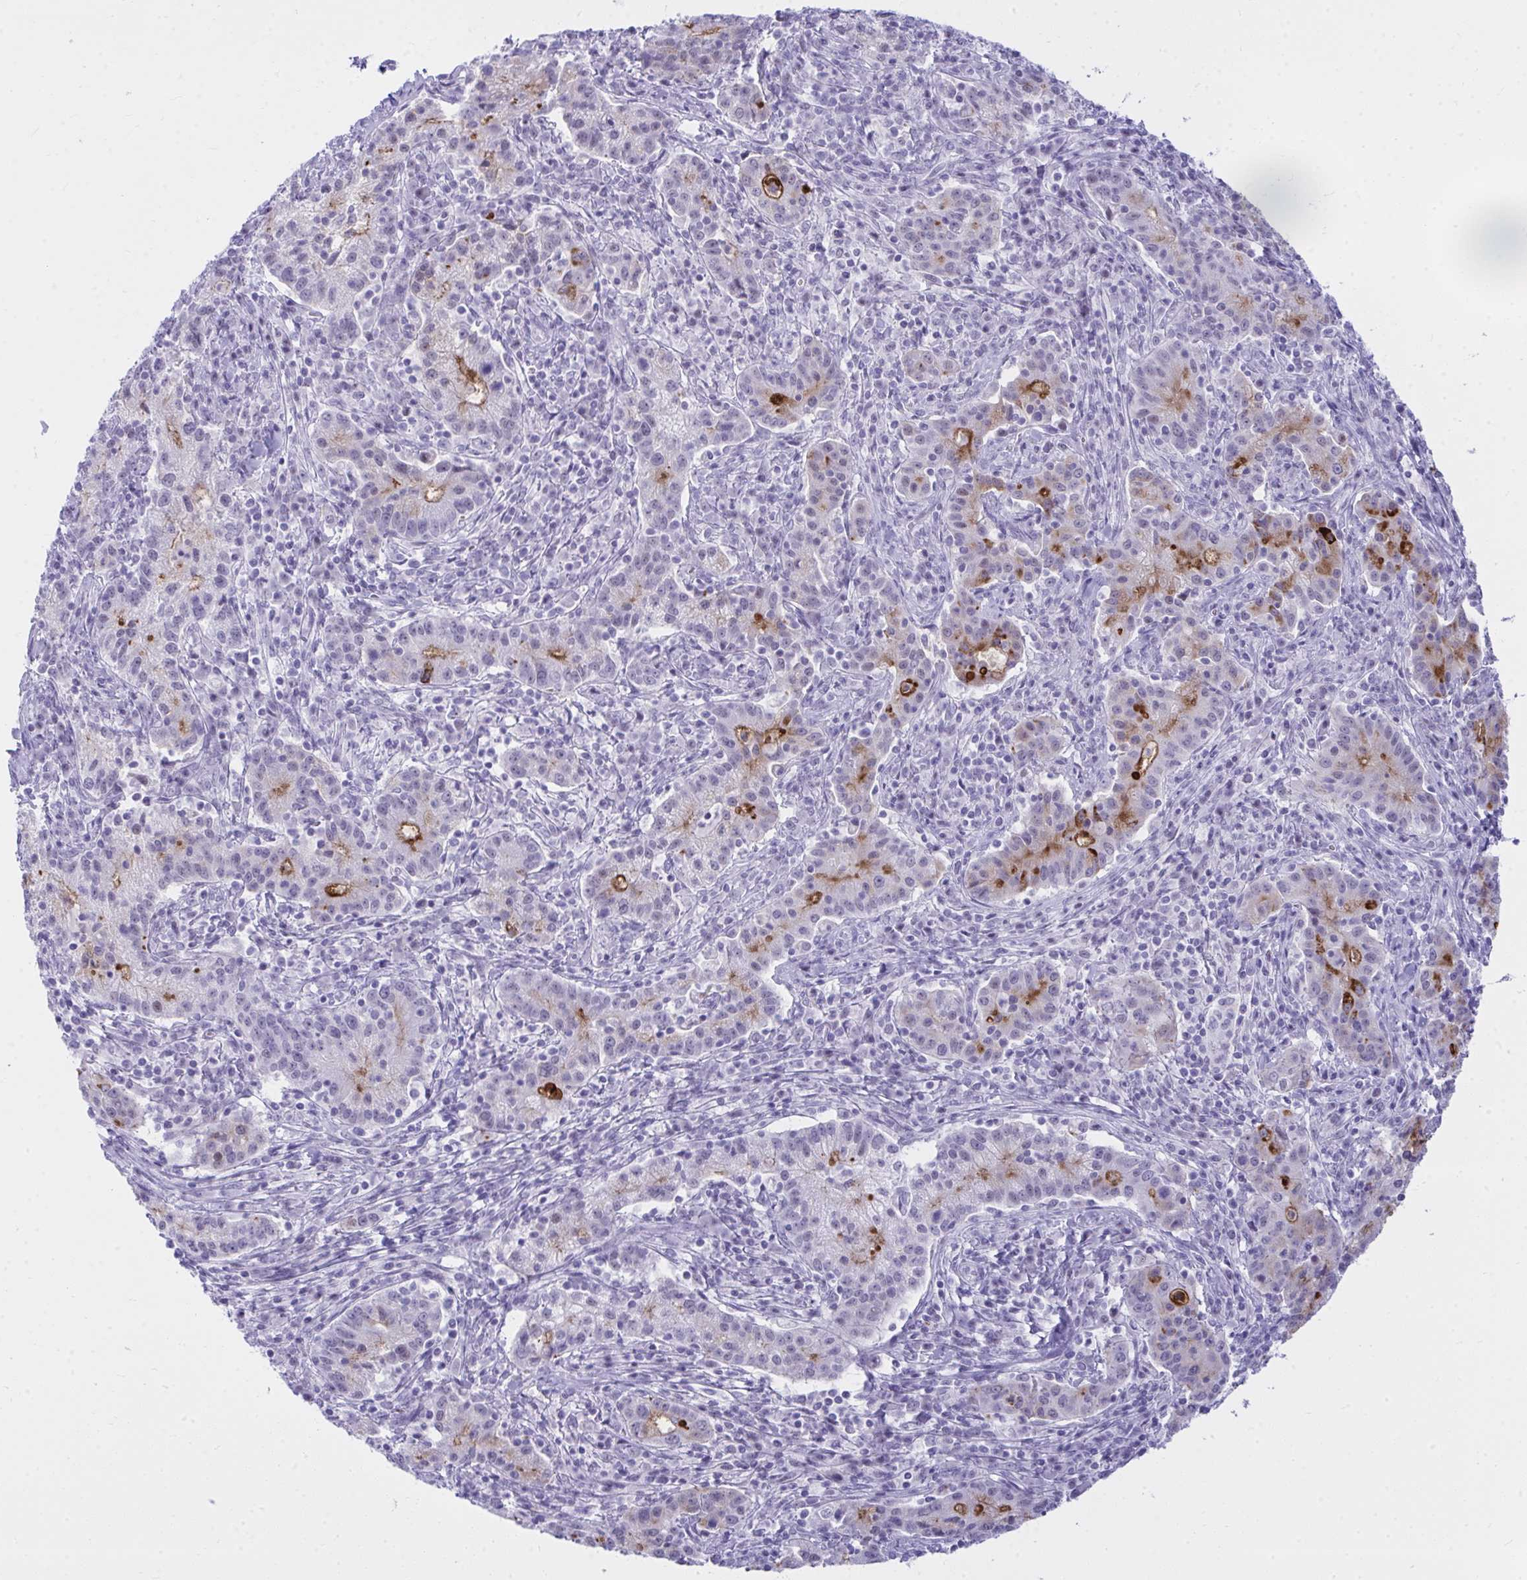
{"staining": {"intensity": "strong", "quantity": "<25%", "location": "cytoplasmic/membranous"}, "tissue": "cervical cancer", "cell_type": "Tumor cells", "image_type": "cancer", "snomed": [{"axis": "morphology", "description": "Normal tissue, NOS"}, {"axis": "morphology", "description": "Adenocarcinoma, NOS"}, {"axis": "topography", "description": "Cervix"}], "caption": "IHC (DAB (3,3'-diaminobenzidine)) staining of cervical adenocarcinoma exhibits strong cytoplasmic/membranous protein positivity in approximately <25% of tumor cells.", "gene": "OR5F1", "patient": {"sex": "female", "age": 44}}